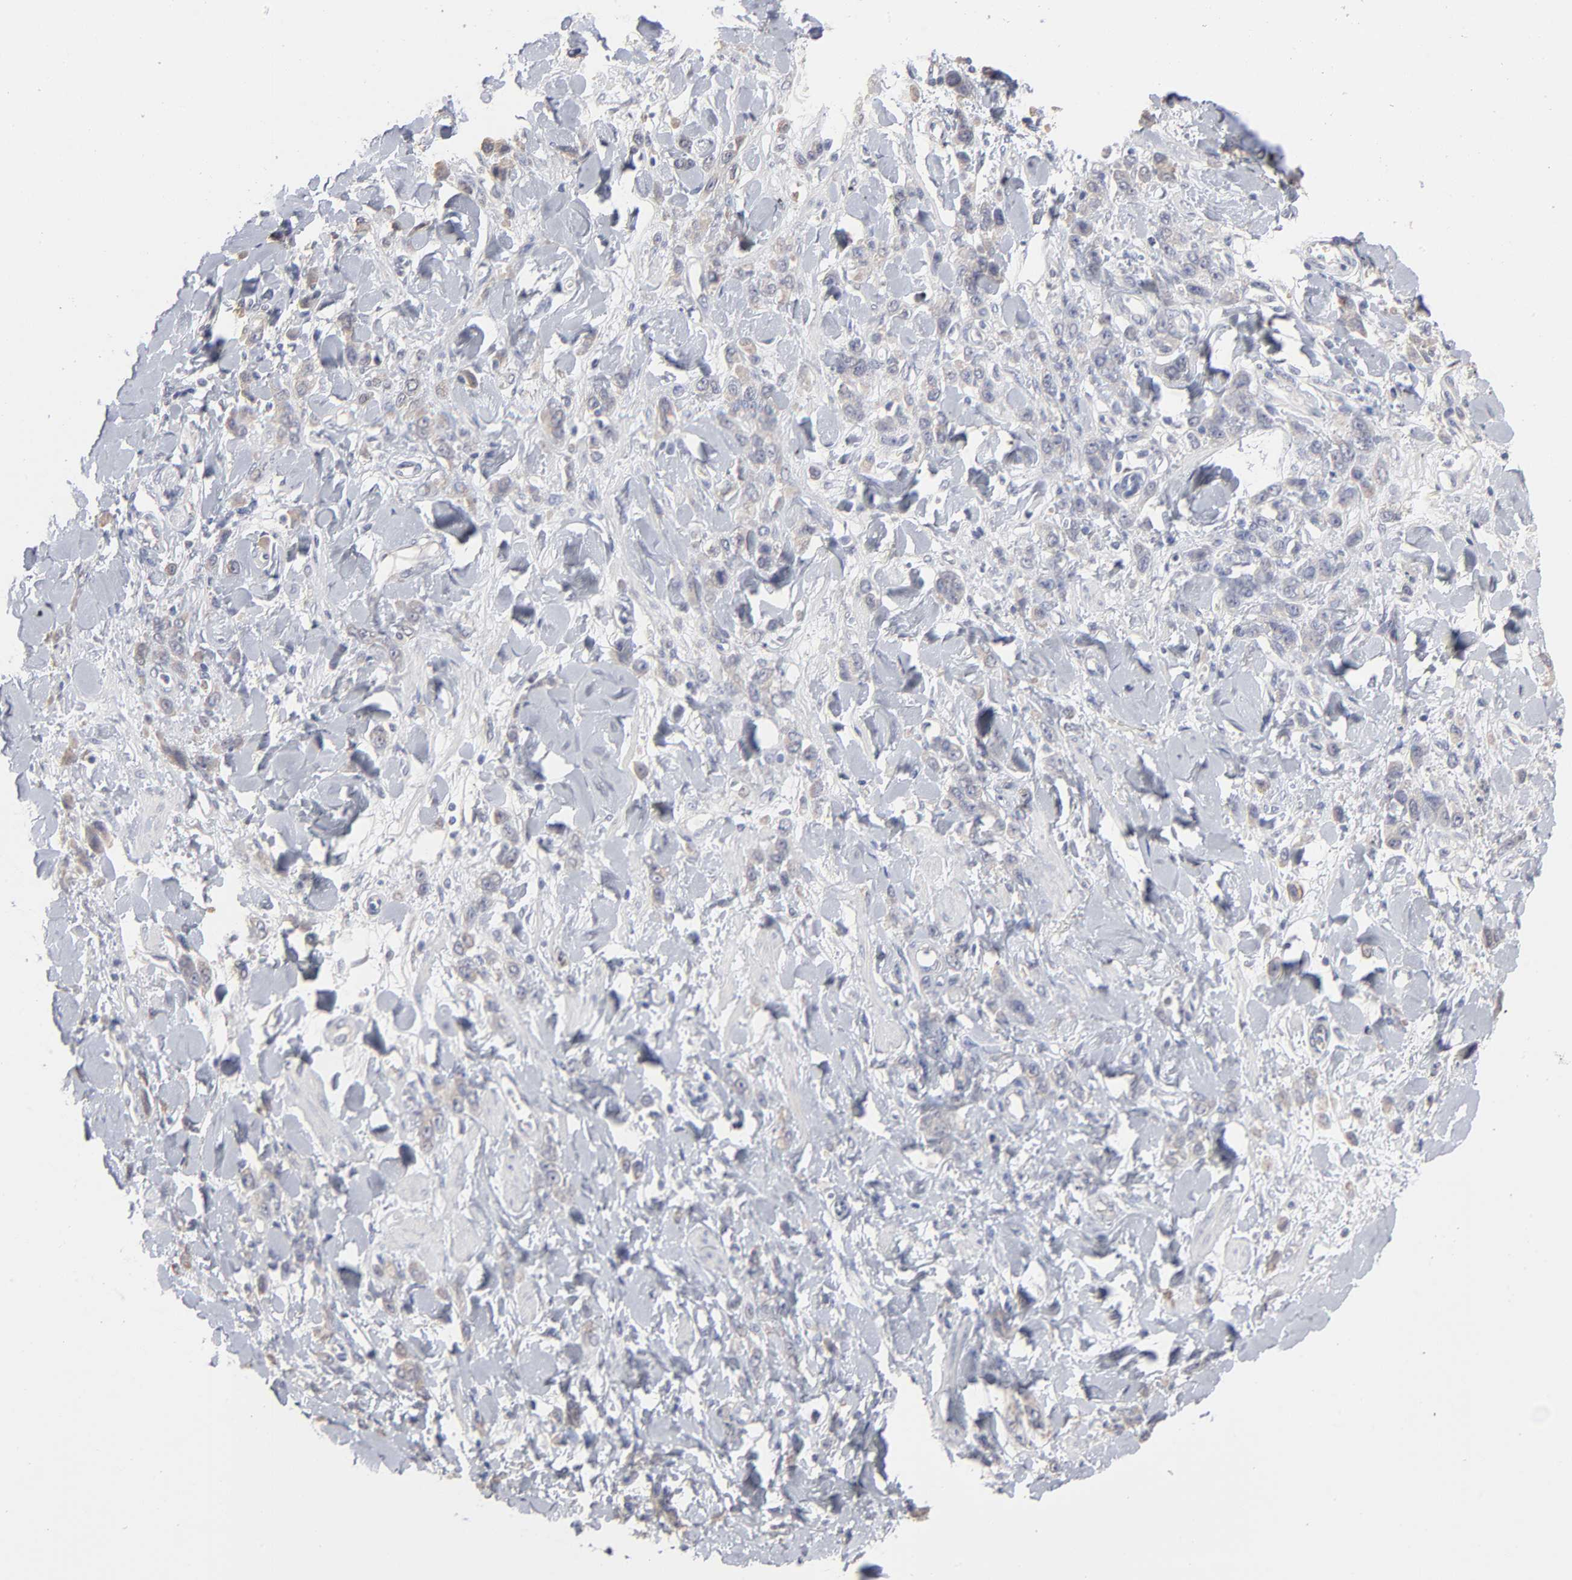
{"staining": {"intensity": "weak", "quantity": ">75%", "location": "cytoplasmic/membranous"}, "tissue": "stomach cancer", "cell_type": "Tumor cells", "image_type": "cancer", "snomed": [{"axis": "morphology", "description": "Normal tissue, NOS"}, {"axis": "morphology", "description": "Adenocarcinoma, NOS"}, {"axis": "topography", "description": "Stomach"}], "caption": "This micrograph shows immunohistochemistry staining of stomach cancer, with low weak cytoplasmic/membranous staining in about >75% of tumor cells.", "gene": "DNAL4", "patient": {"sex": "male", "age": 82}}